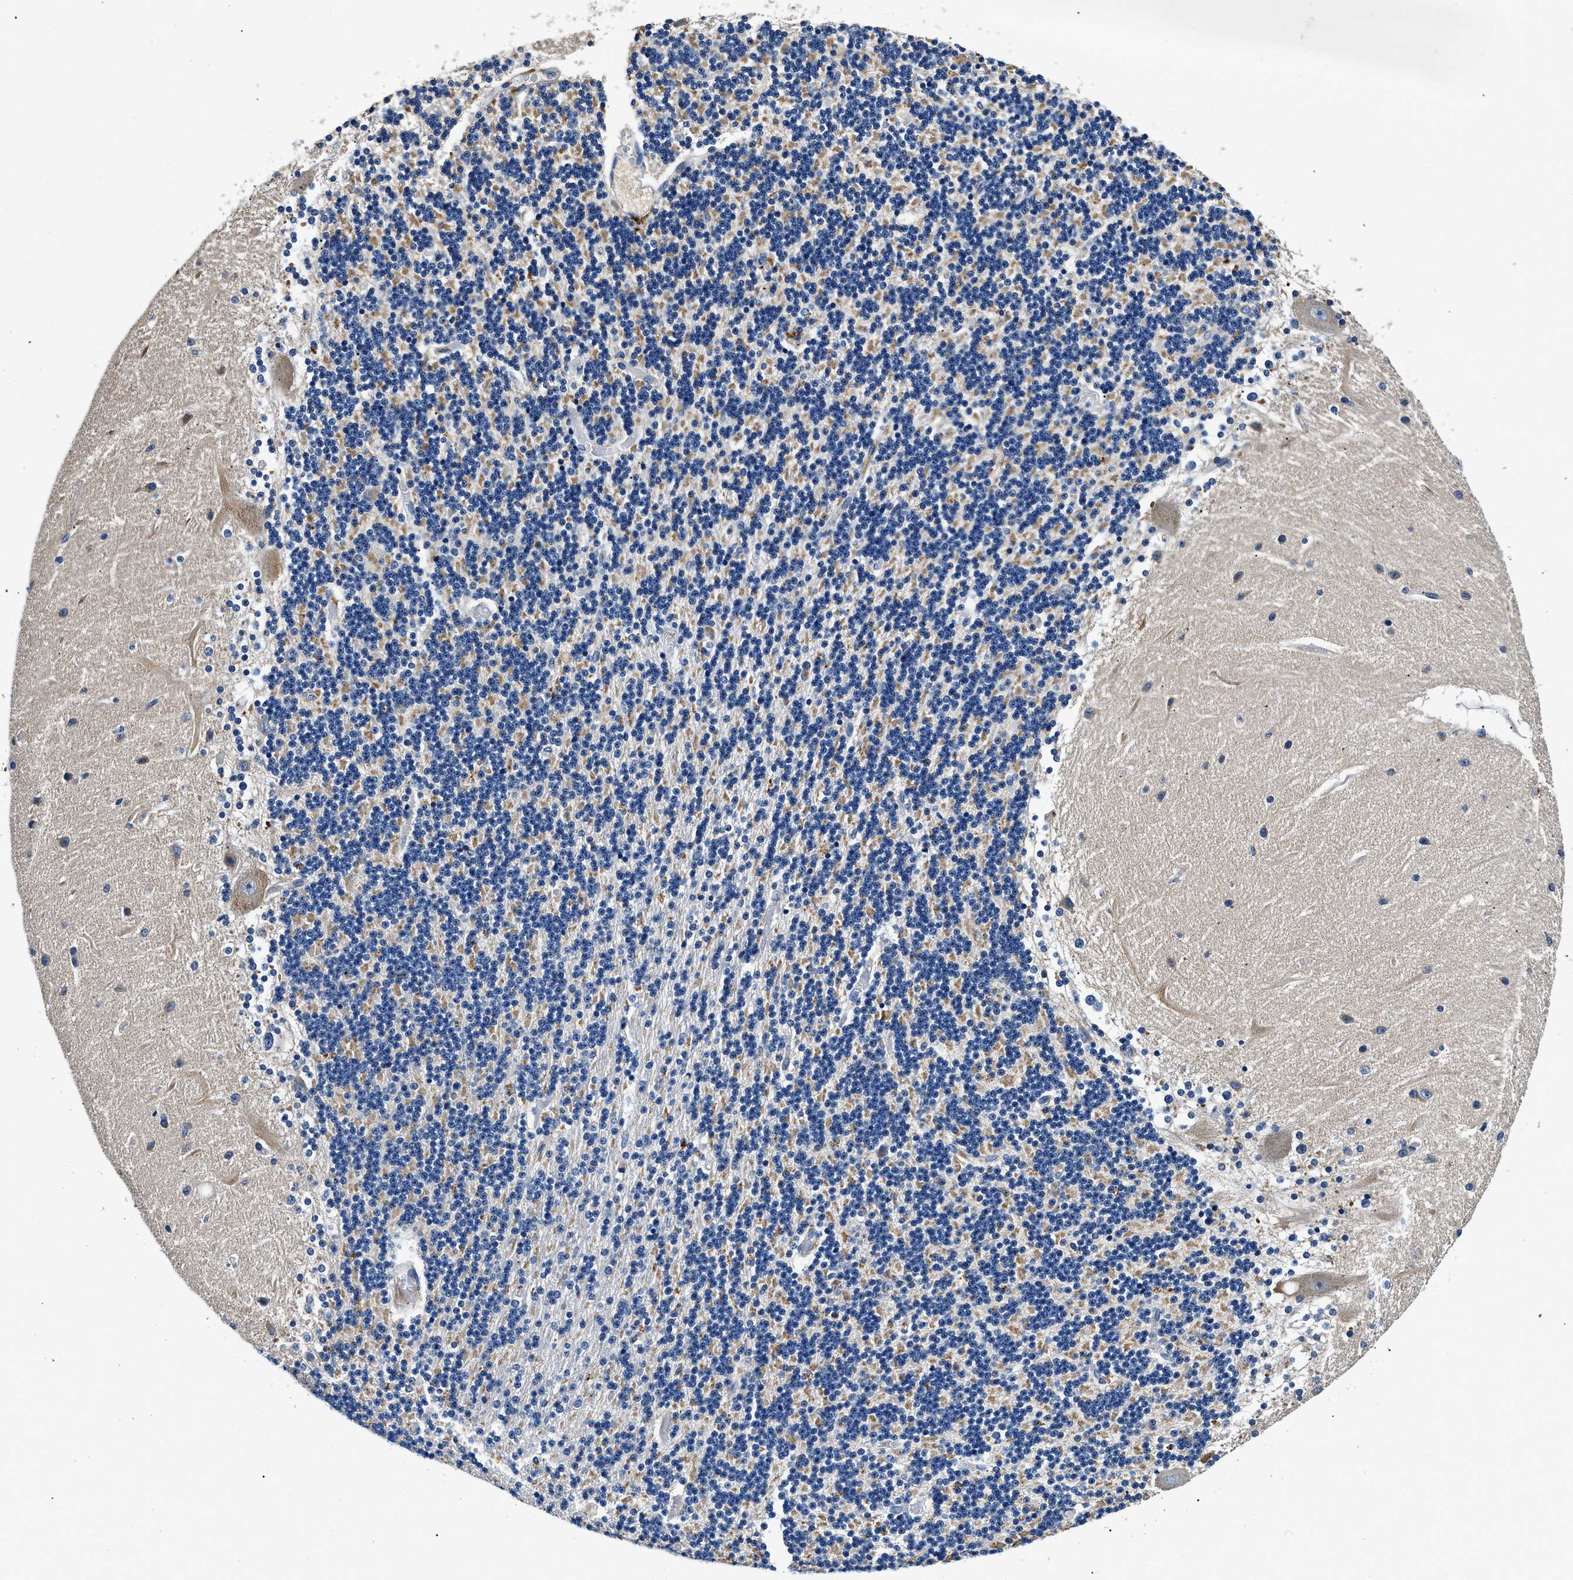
{"staining": {"intensity": "weak", "quantity": "25%-75%", "location": "cytoplasmic/membranous"}, "tissue": "cerebellum", "cell_type": "Cells in granular layer", "image_type": "normal", "snomed": [{"axis": "morphology", "description": "Normal tissue, NOS"}, {"axis": "topography", "description": "Cerebellum"}], "caption": "Cerebellum stained with IHC demonstrates weak cytoplasmic/membranous staining in about 25%-75% of cells in granular layer. The protein is stained brown, and the nuclei are stained in blue (DAB IHC with brightfield microscopy, high magnification).", "gene": "ZFAND3", "patient": {"sex": "female", "age": 54}}